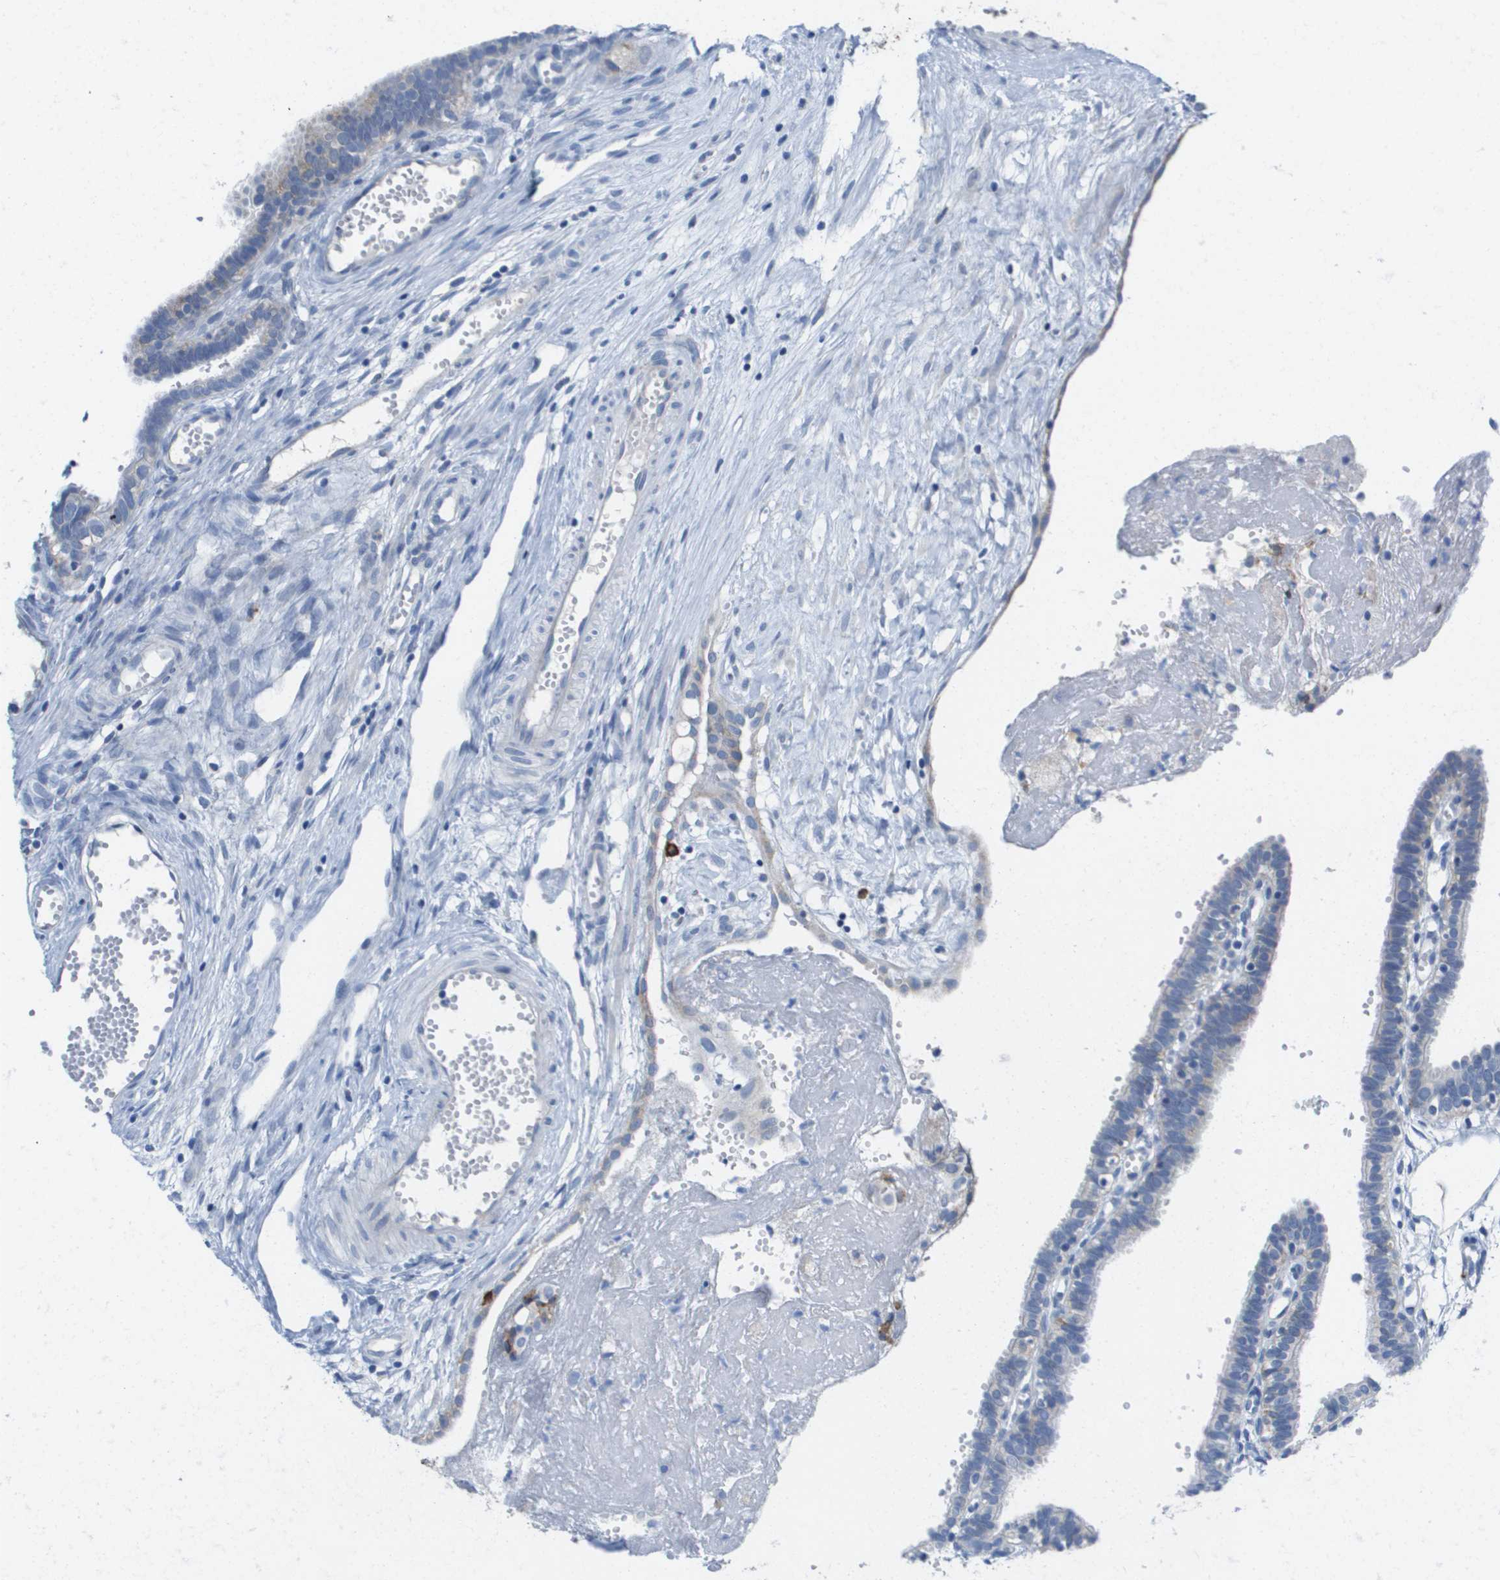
{"staining": {"intensity": "moderate", "quantity": "<25%", "location": "cytoplasmic/membranous"}, "tissue": "fallopian tube", "cell_type": "Glandular cells", "image_type": "normal", "snomed": [{"axis": "morphology", "description": "Normal tissue, NOS"}, {"axis": "topography", "description": "Fallopian tube"}, {"axis": "topography", "description": "Placenta"}], "caption": "High-power microscopy captured an immunohistochemistry (IHC) micrograph of normal fallopian tube, revealing moderate cytoplasmic/membranous staining in about <25% of glandular cells. (DAB IHC, brown staining for protein, blue staining for nuclei).", "gene": "CD3G", "patient": {"sex": "female", "age": 34}}